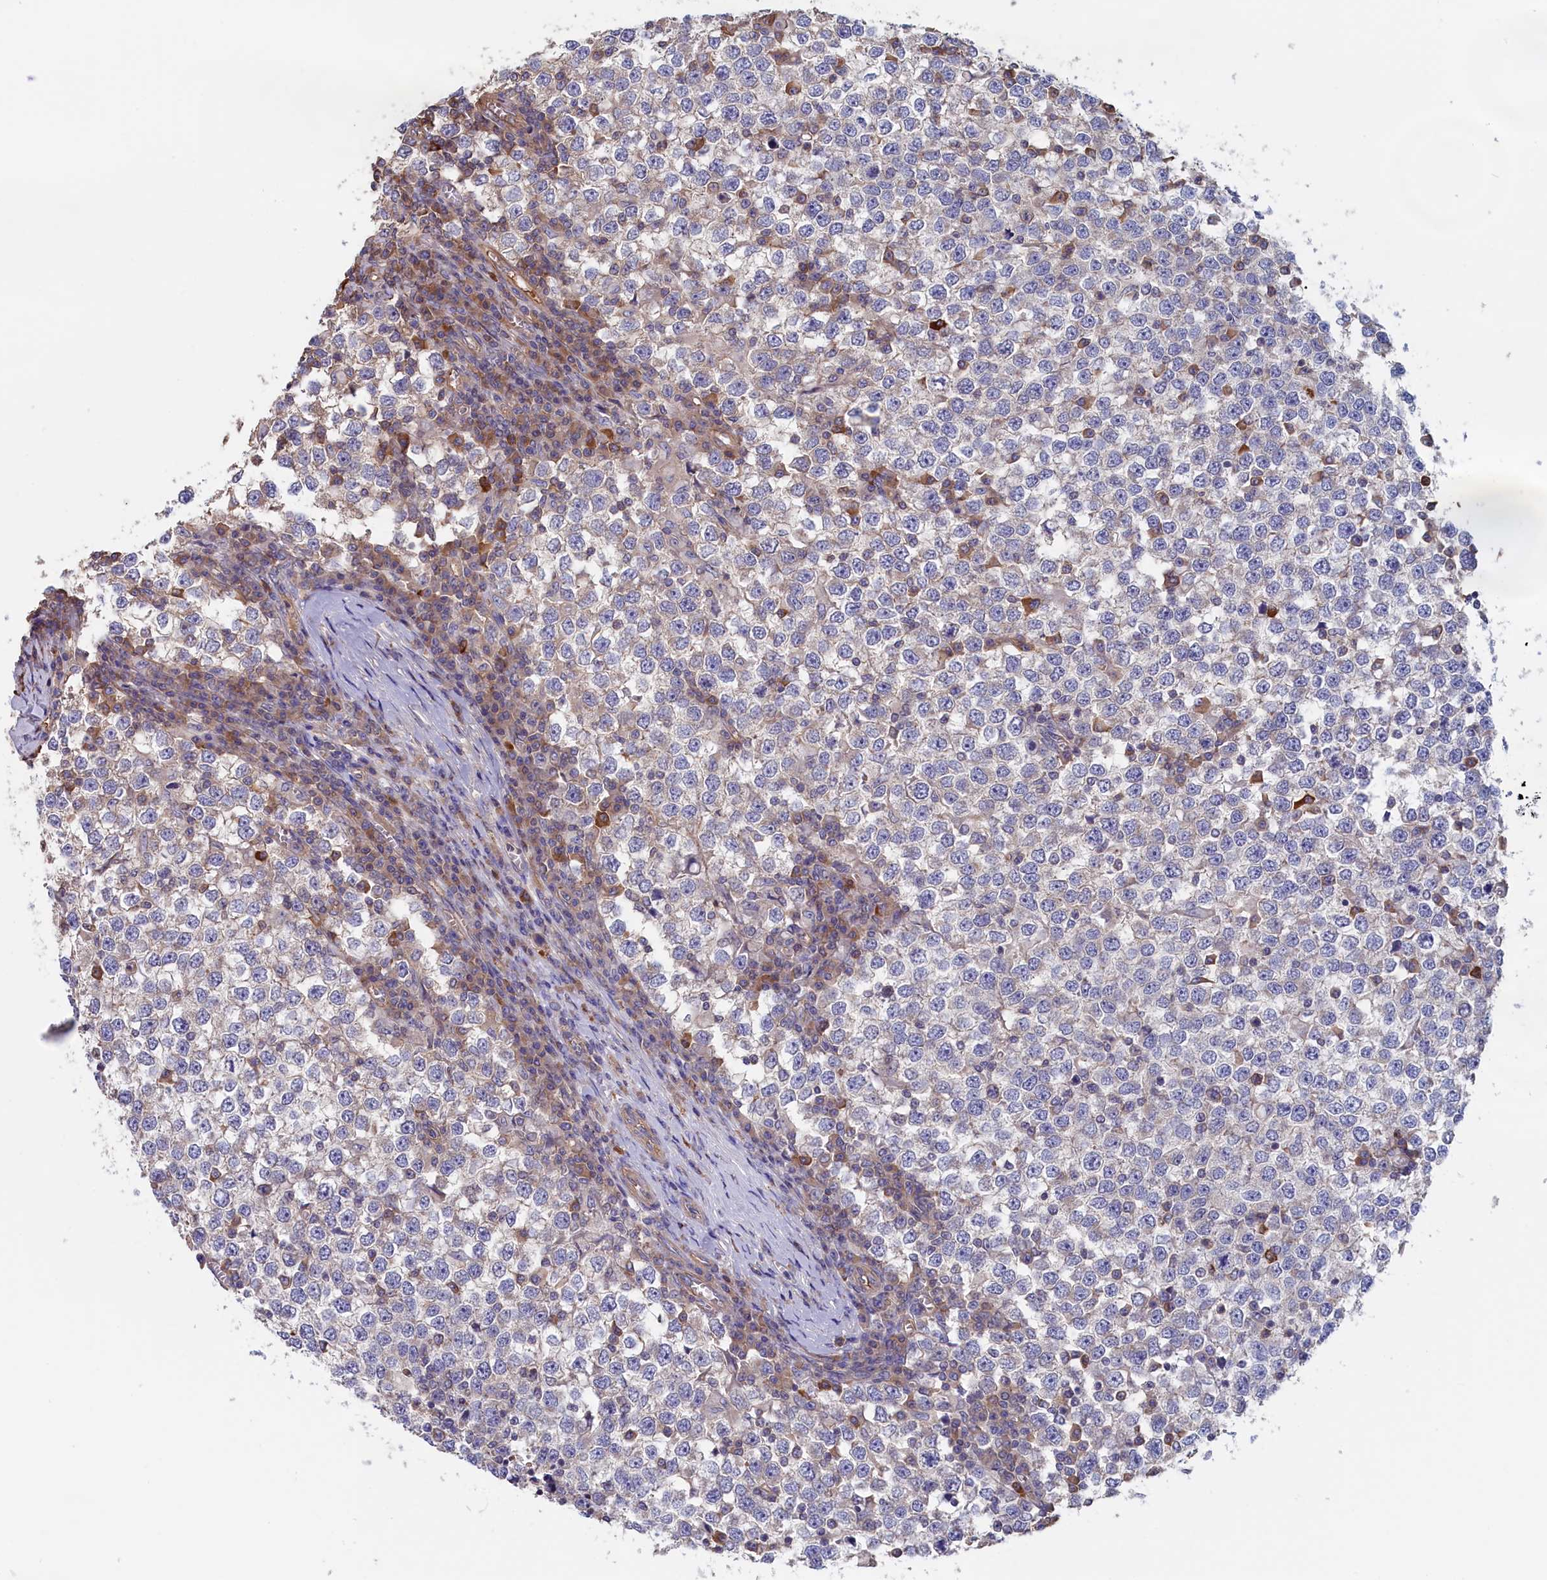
{"staining": {"intensity": "weak", "quantity": "<25%", "location": "cytoplasmic/membranous"}, "tissue": "testis cancer", "cell_type": "Tumor cells", "image_type": "cancer", "snomed": [{"axis": "morphology", "description": "Seminoma, NOS"}, {"axis": "topography", "description": "Testis"}], "caption": "High magnification brightfield microscopy of testis seminoma stained with DAB (3,3'-diaminobenzidine) (brown) and counterstained with hematoxylin (blue): tumor cells show no significant staining. (DAB immunohistochemistry (IHC), high magnification).", "gene": "ANKRD2", "patient": {"sex": "male", "age": 65}}